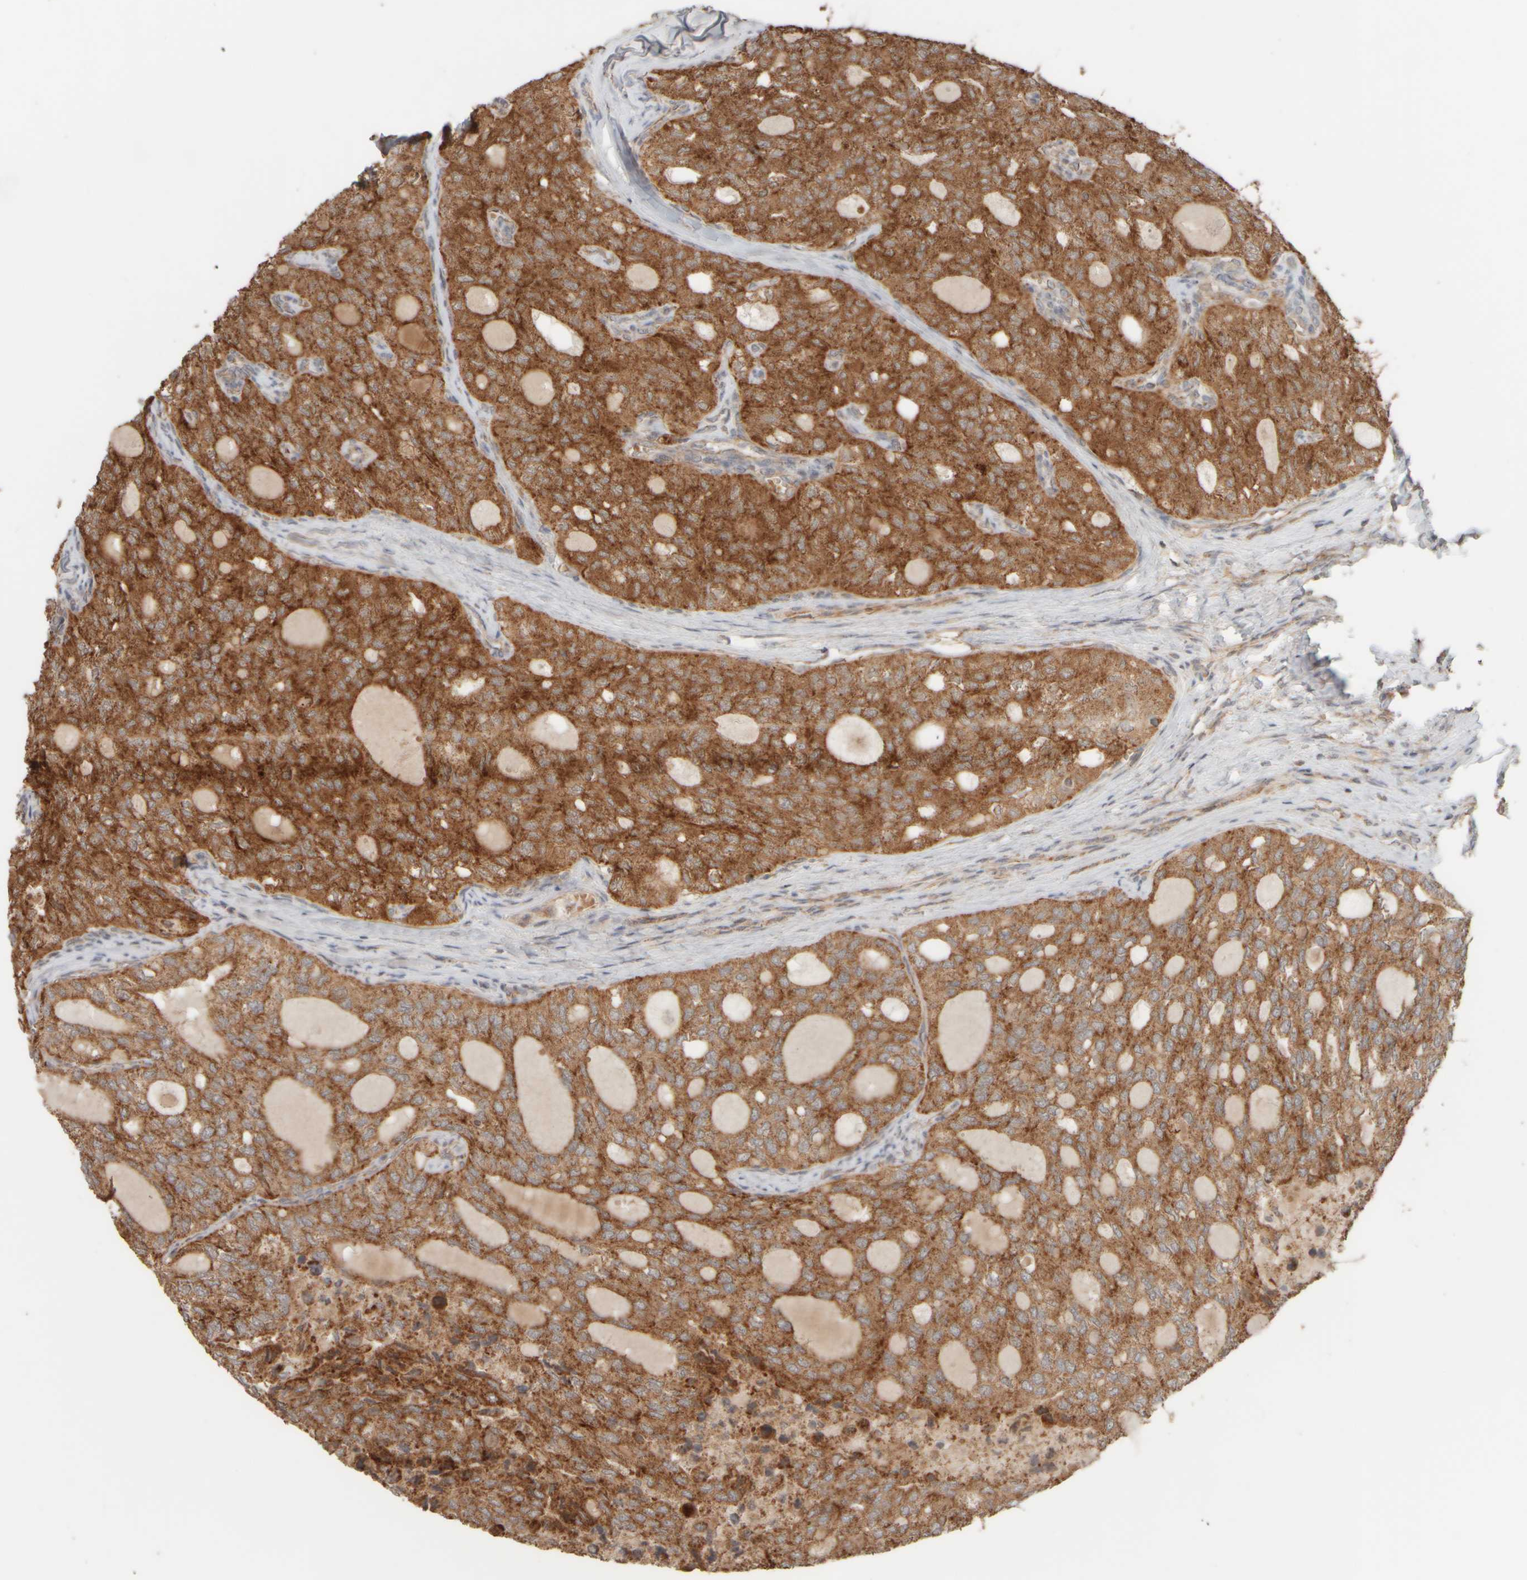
{"staining": {"intensity": "strong", "quantity": ">75%", "location": "cytoplasmic/membranous"}, "tissue": "thyroid cancer", "cell_type": "Tumor cells", "image_type": "cancer", "snomed": [{"axis": "morphology", "description": "Follicular adenoma carcinoma, NOS"}, {"axis": "topography", "description": "Thyroid gland"}], "caption": "A histopathology image of follicular adenoma carcinoma (thyroid) stained for a protein displays strong cytoplasmic/membranous brown staining in tumor cells. The protein is stained brown, and the nuclei are stained in blue (DAB (3,3'-diaminobenzidine) IHC with brightfield microscopy, high magnification).", "gene": "EIF2B3", "patient": {"sex": "male", "age": 75}}